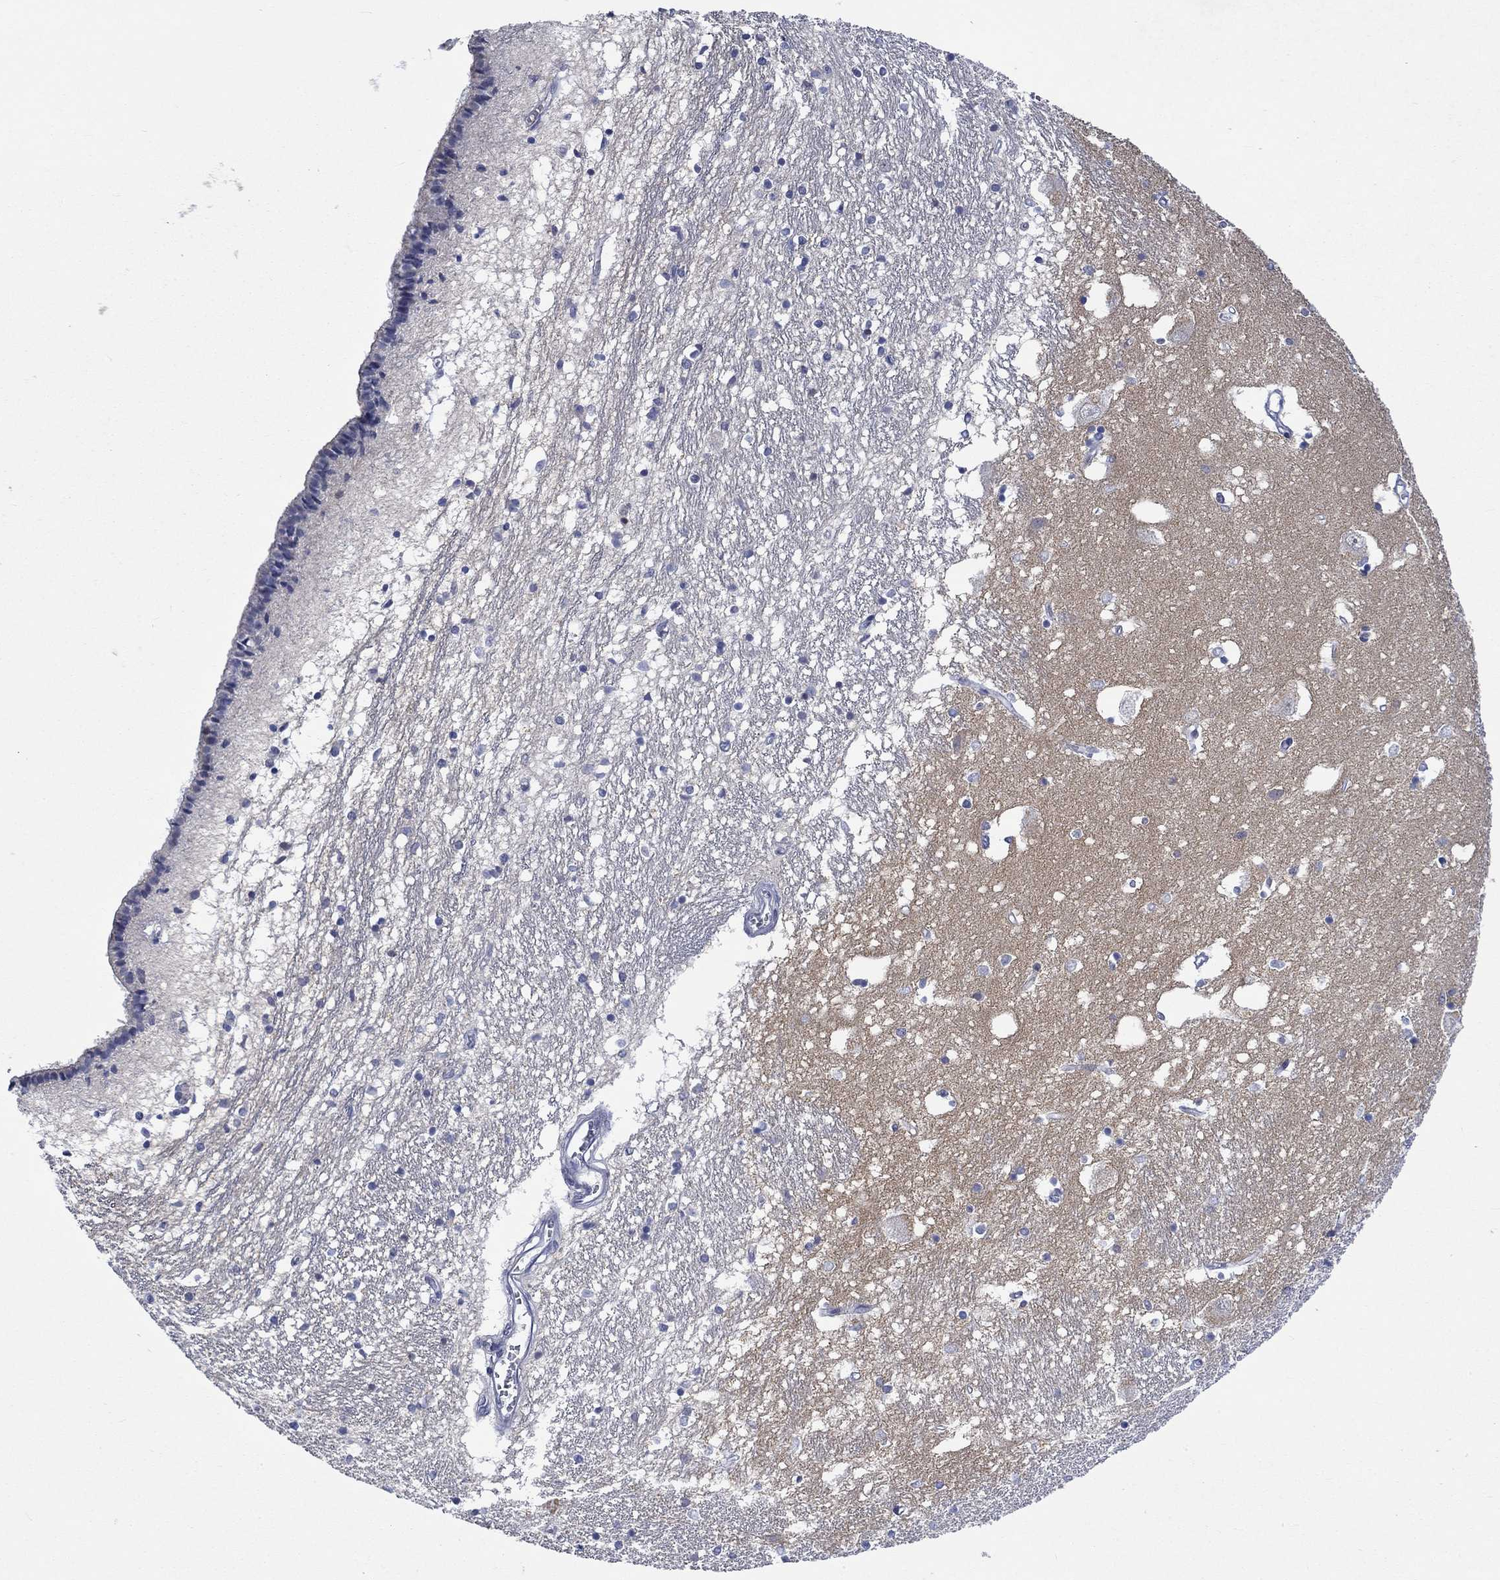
{"staining": {"intensity": "negative", "quantity": "none", "location": "none"}, "tissue": "caudate", "cell_type": "Glial cells", "image_type": "normal", "snomed": [{"axis": "morphology", "description": "Normal tissue, NOS"}, {"axis": "topography", "description": "Lateral ventricle wall"}], "caption": "Normal caudate was stained to show a protein in brown. There is no significant positivity in glial cells. The staining was performed using DAB to visualize the protein expression in brown, while the nuclei were stained in blue with hematoxylin (Magnification: 20x).", "gene": "WASF1", "patient": {"sex": "female", "age": 71}}